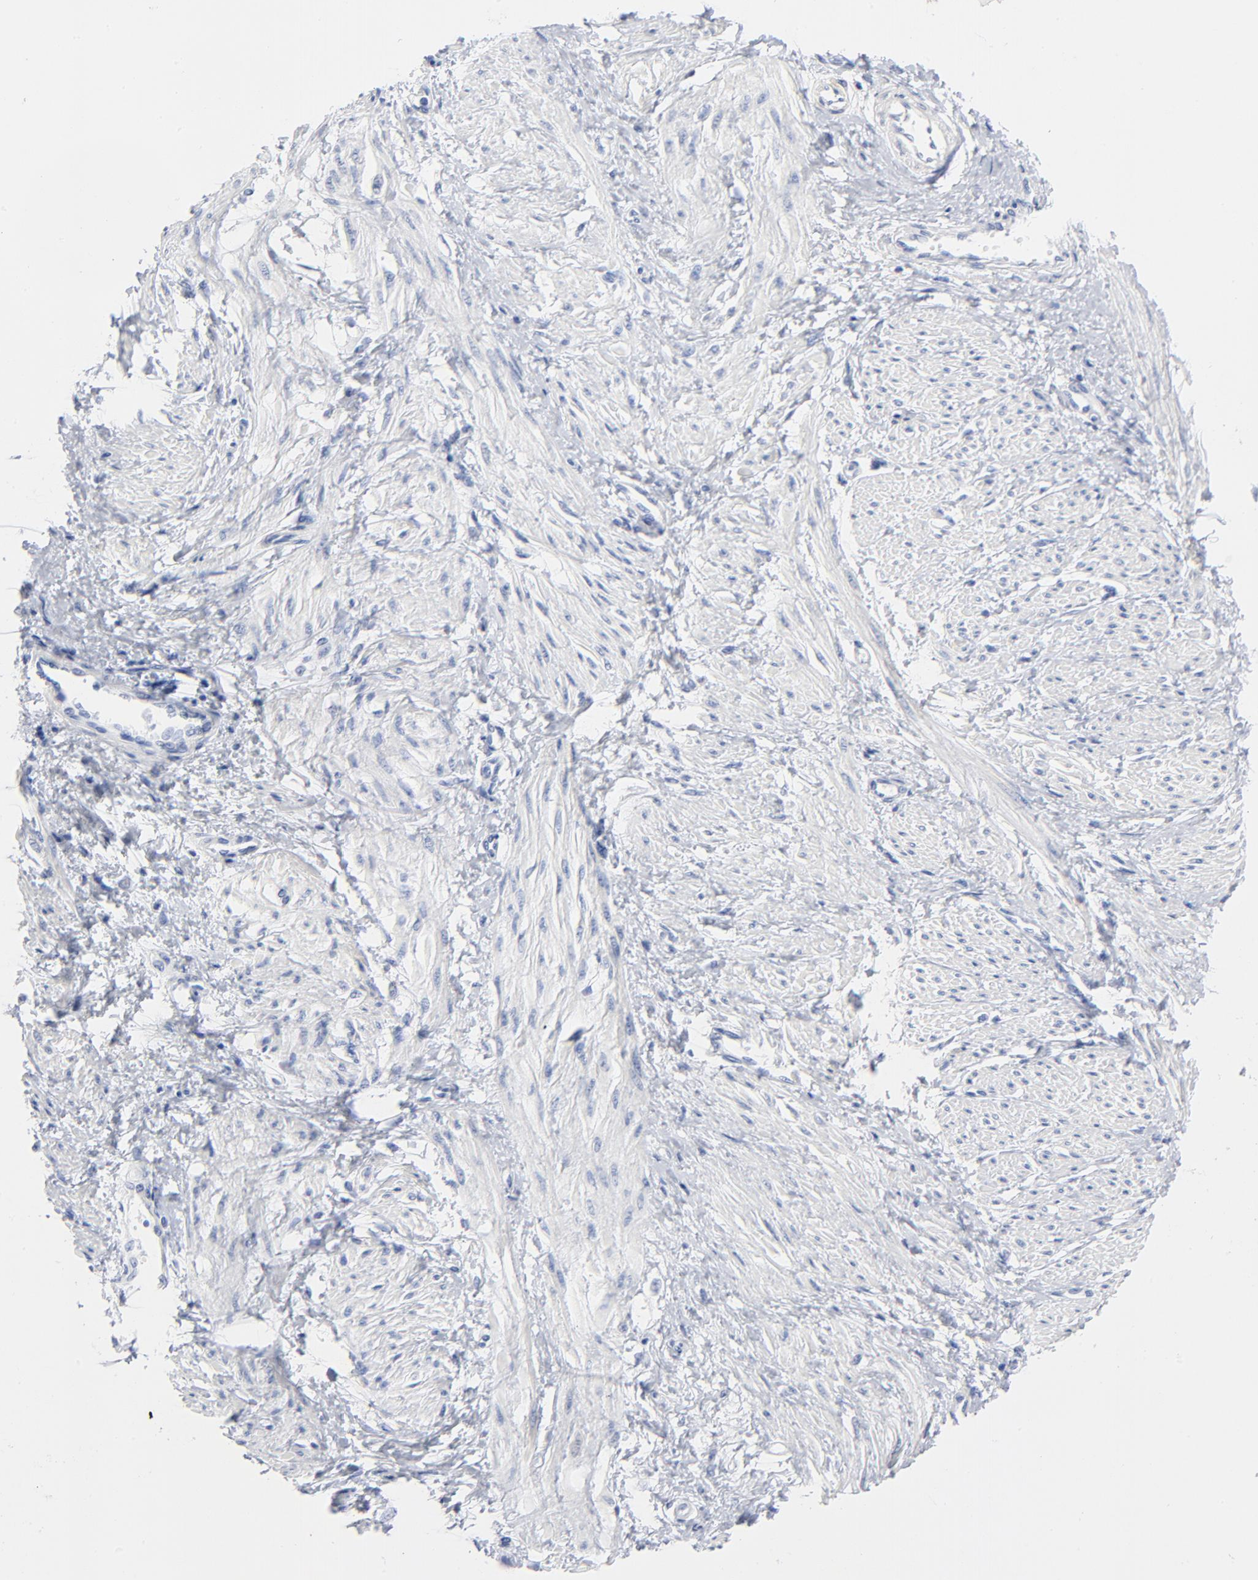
{"staining": {"intensity": "negative", "quantity": "none", "location": "none"}, "tissue": "smooth muscle", "cell_type": "Smooth muscle cells", "image_type": "normal", "snomed": [{"axis": "morphology", "description": "Normal tissue, NOS"}, {"axis": "topography", "description": "Smooth muscle"}, {"axis": "topography", "description": "Uterus"}], "caption": "This is an IHC photomicrograph of benign human smooth muscle. There is no staining in smooth muscle cells.", "gene": "CHCHD10", "patient": {"sex": "female", "age": 39}}